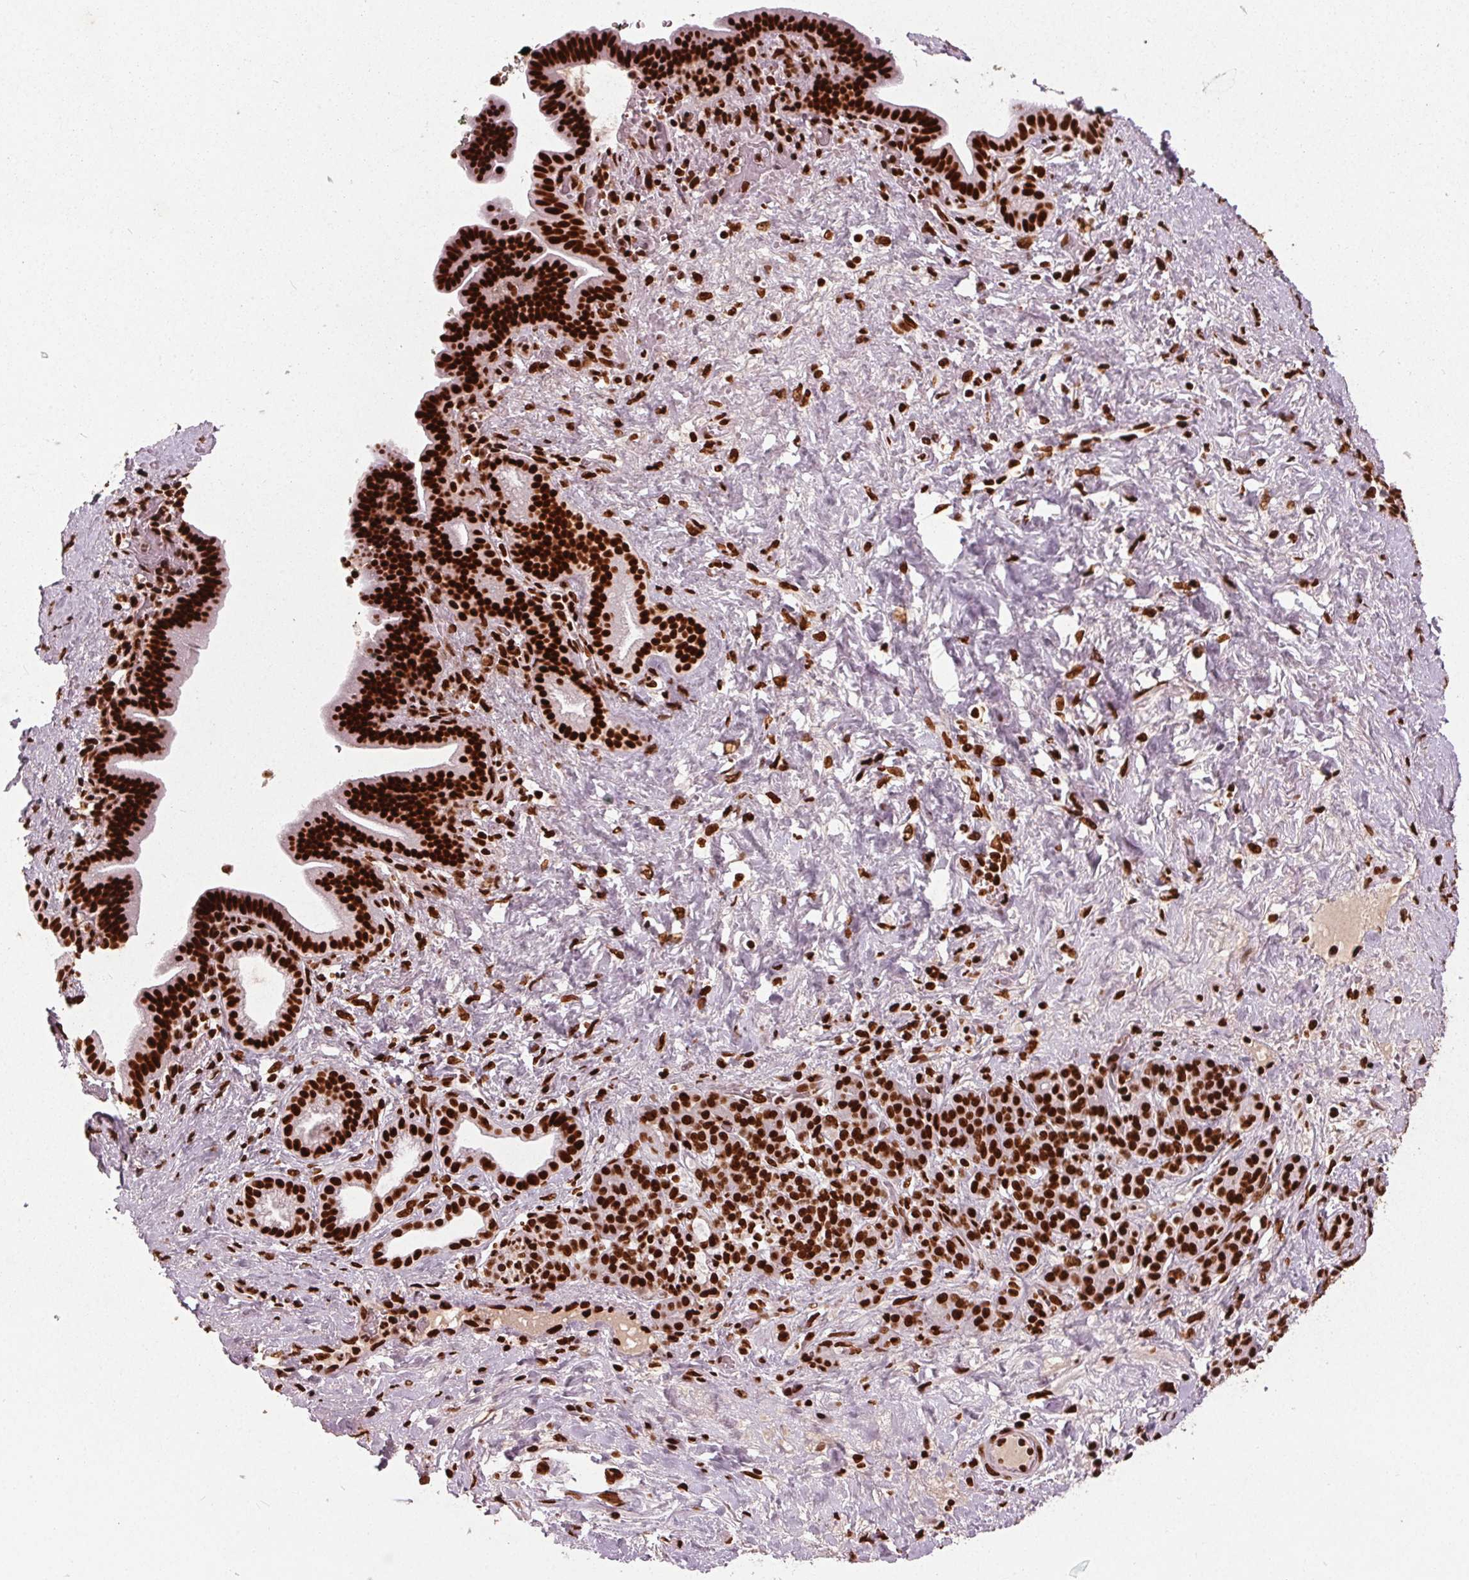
{"staining": {"intensity": "strong", "quantity": ">75%", "location": "nuclear"}, "tissue": "pancreatic cancer", "cell_type": "Tumor cells", "image_type": "cancer", "snomed": [{"axis": "morphology", "description": "Adenocarcinoma, NOS"}, {"axis": "topography", "description": "Pancreas"}], "caption": "Immunohistochemistry (IHC) micrograph of human pancreatic cancer stained for a protein (brown), which shows high levels of strong nuclear expression in about >75% of tumor cells.", "gene": "BRD4", "patient": {"sex": "male", "age": 44}}